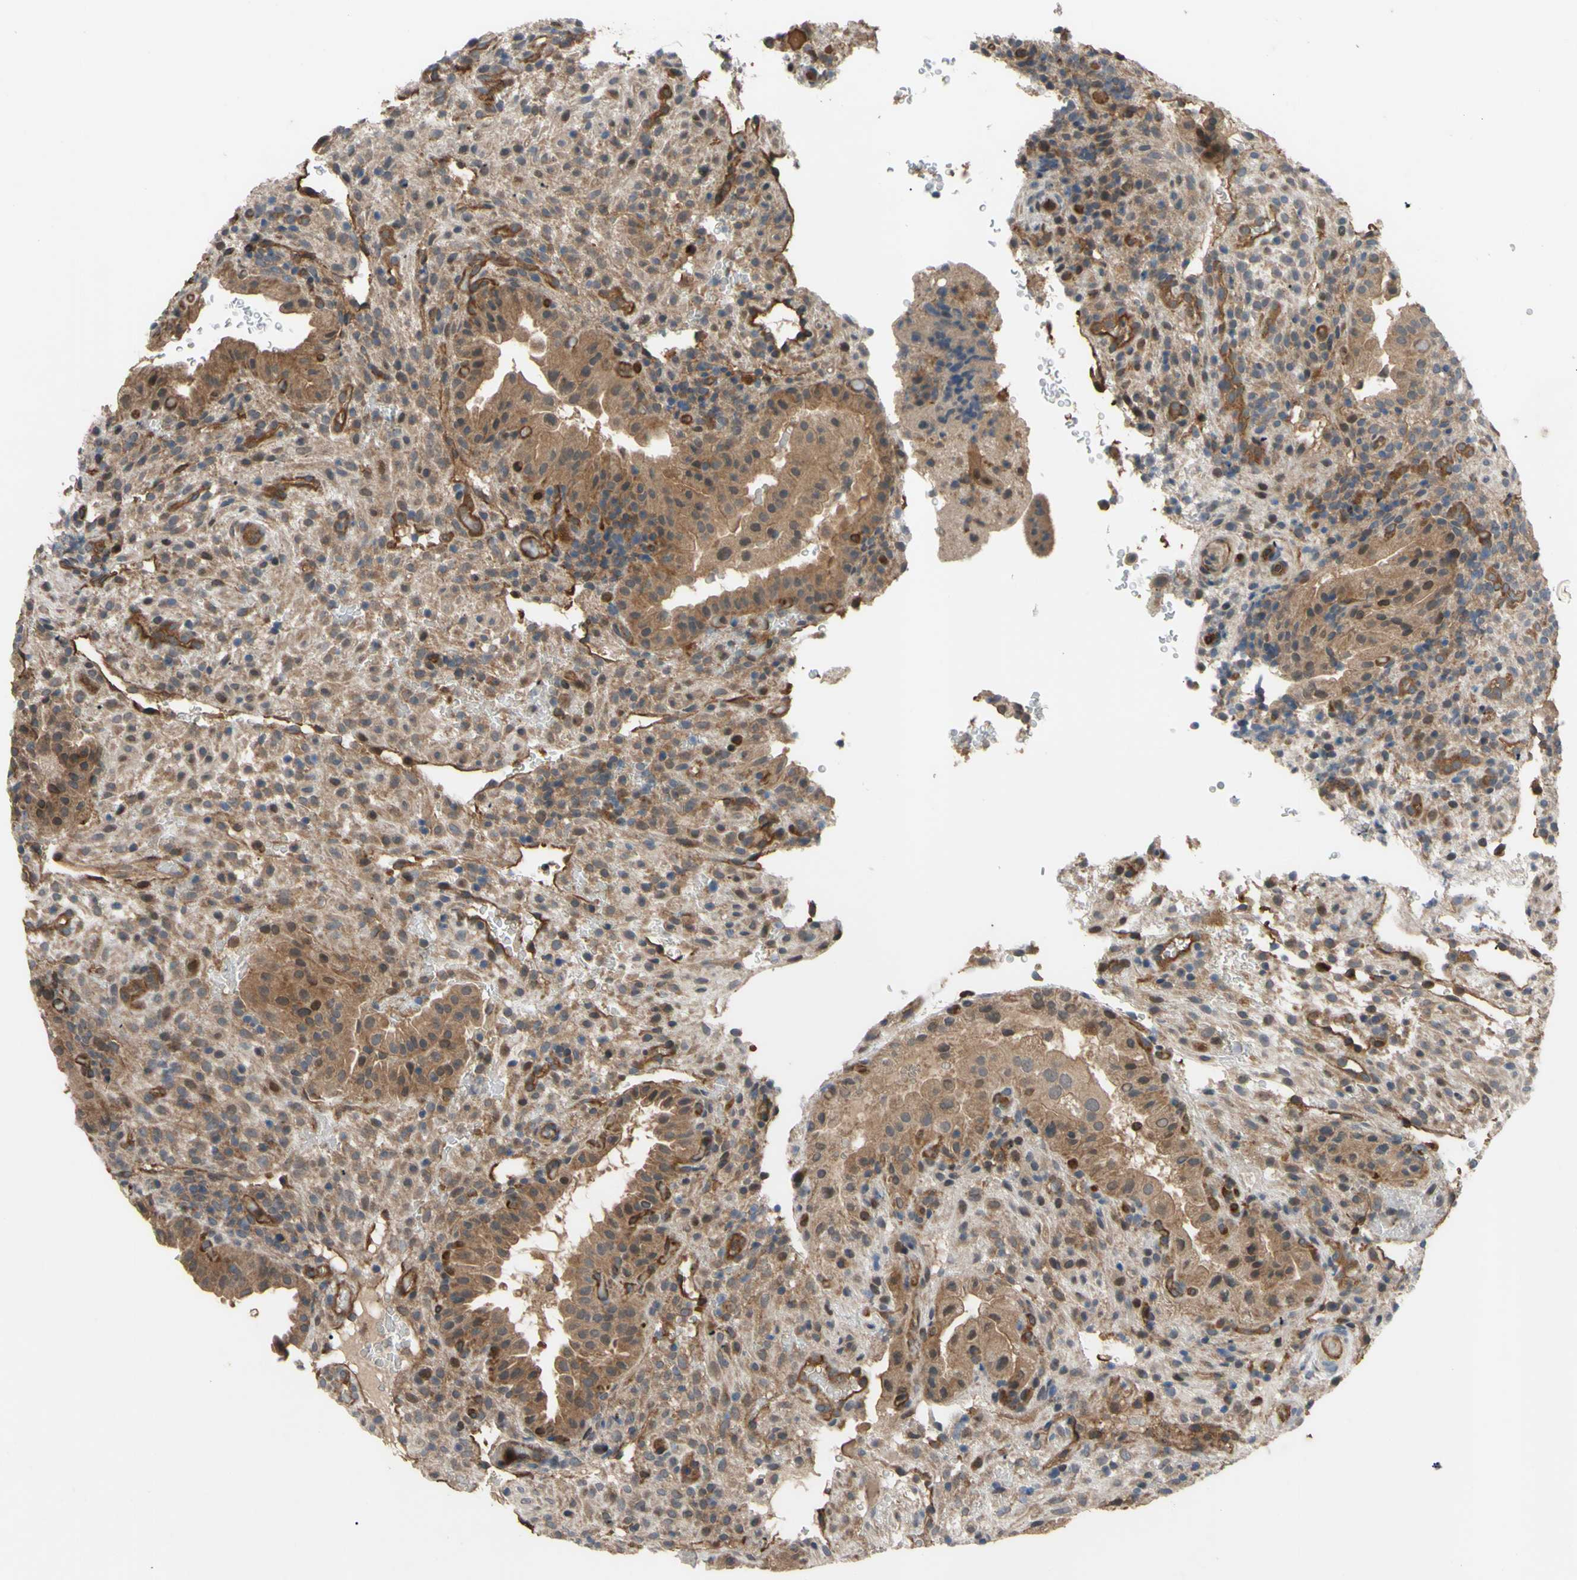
{"staining": {"intensity": "moderate", "quantity": ">75%", "location": "cytoplasmic/membranous"}, "tissue": "placenta", "cell_type": "Decidual cells", "image_type": "normal", "snomed": [{"axis": "morphology", "description": "Normal tissue, NOS"}, {"axis": "topography", "description": "Placenta"}], "caption": "DAB (3,3'-diaminobenzidine) immunohistochemical staining of benign placenta shows moderate cytoplasmic/membranous protein staining in approximately >75% of decidual cells. (brown staining indicates protein expression, while blue staining denotes nuclei).", "gene": "SHROOM4", "patient": {"sex": "female", "age": 19}}